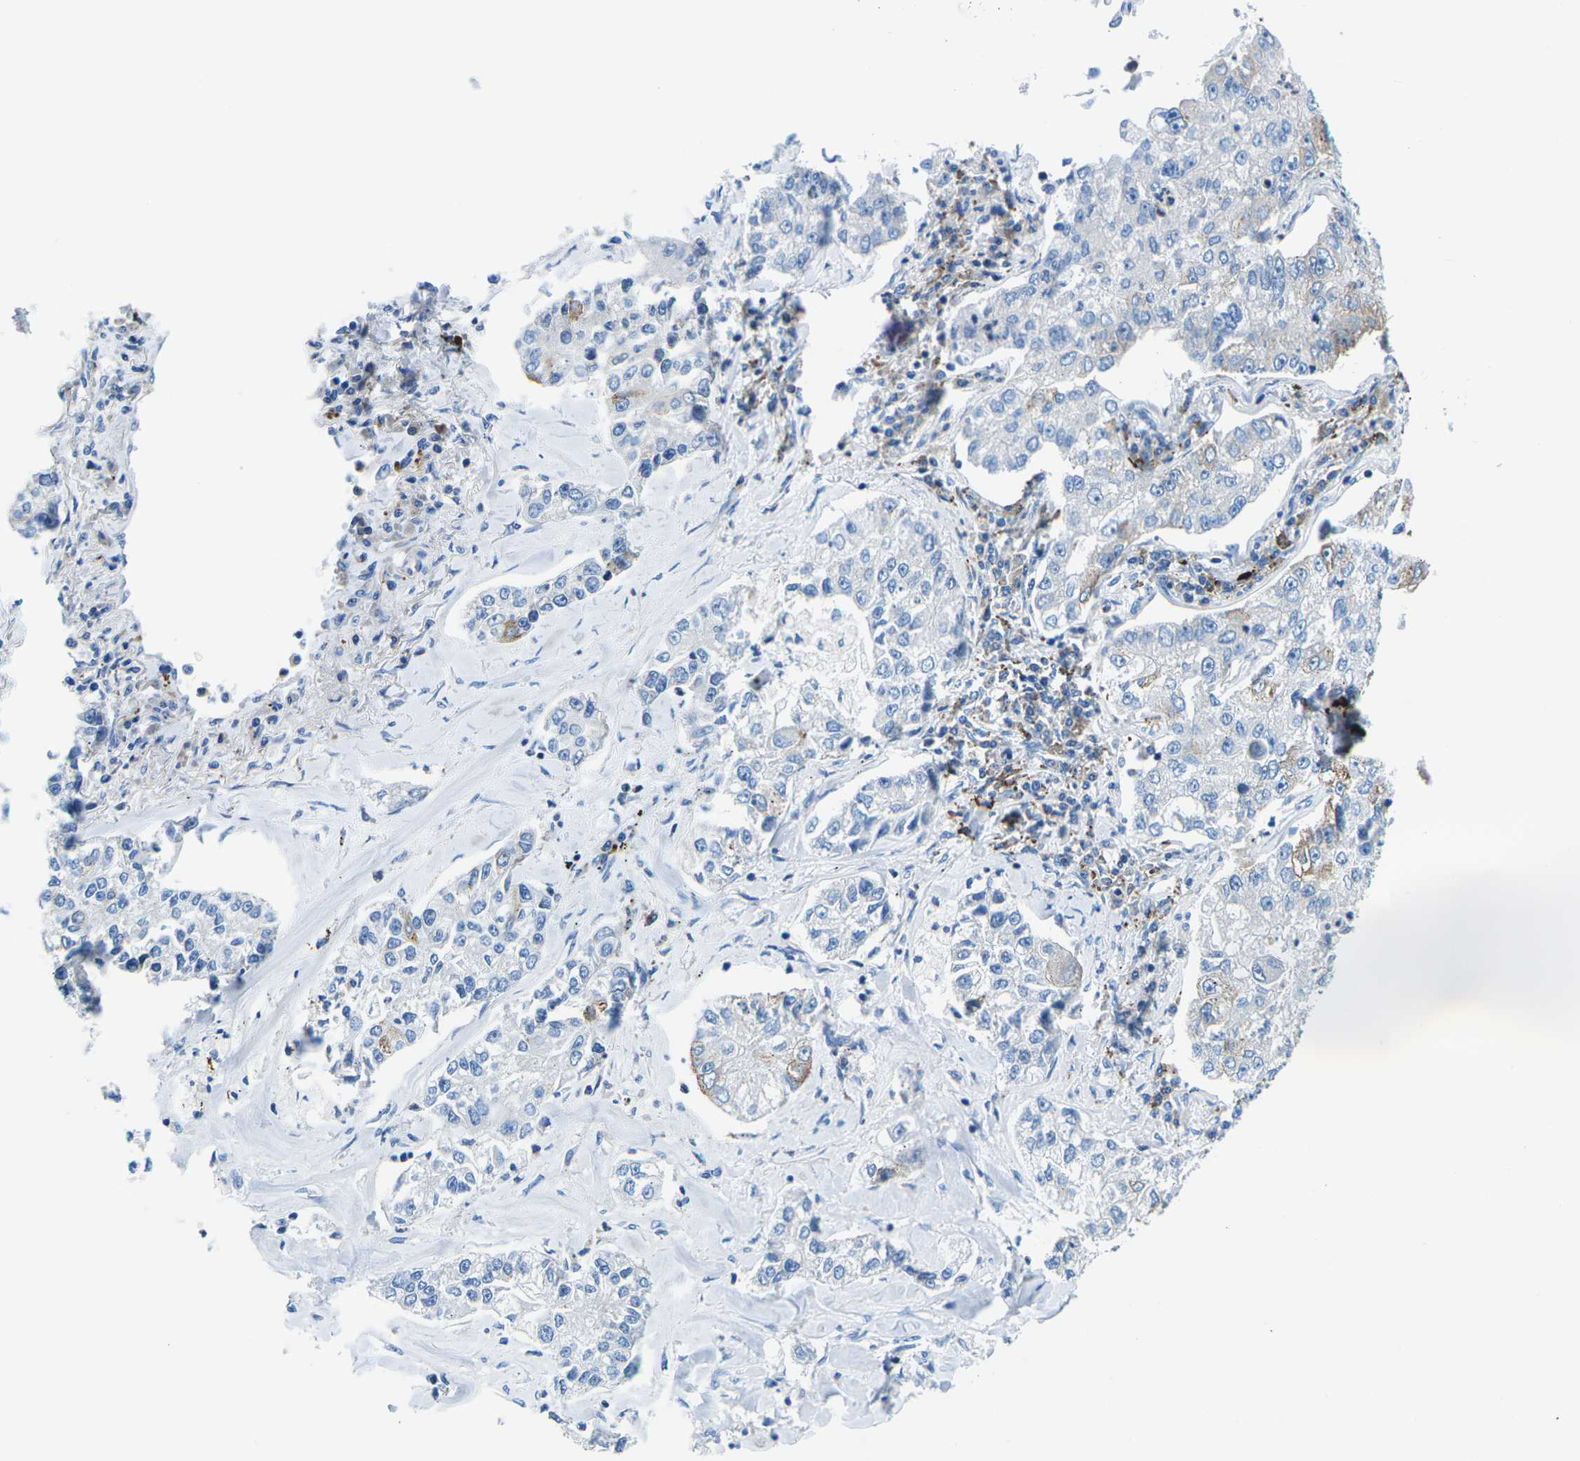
{"staining": {"intensity": "negative", "quantity": "none", "location": "none"}, "tissue": "lung cancer", "cell_type": "Tumor cells", "image_type": "cancer", "snomed": [{"axis": "morphology", "description": "Adenocarcinoma, NOS"}, {"axis": "topography", "description": "Lung"}], "caption": "Immunohistochemistry micrograph of neoplastic tissue: human lung cancer (adenocarcinoma) stained with DAB (3,3'-diaminobenzidine) reveals no significant protein positivity in tumor cells.", "gene": "MC4R", "patient": {"sex": "male", "age": 49}}